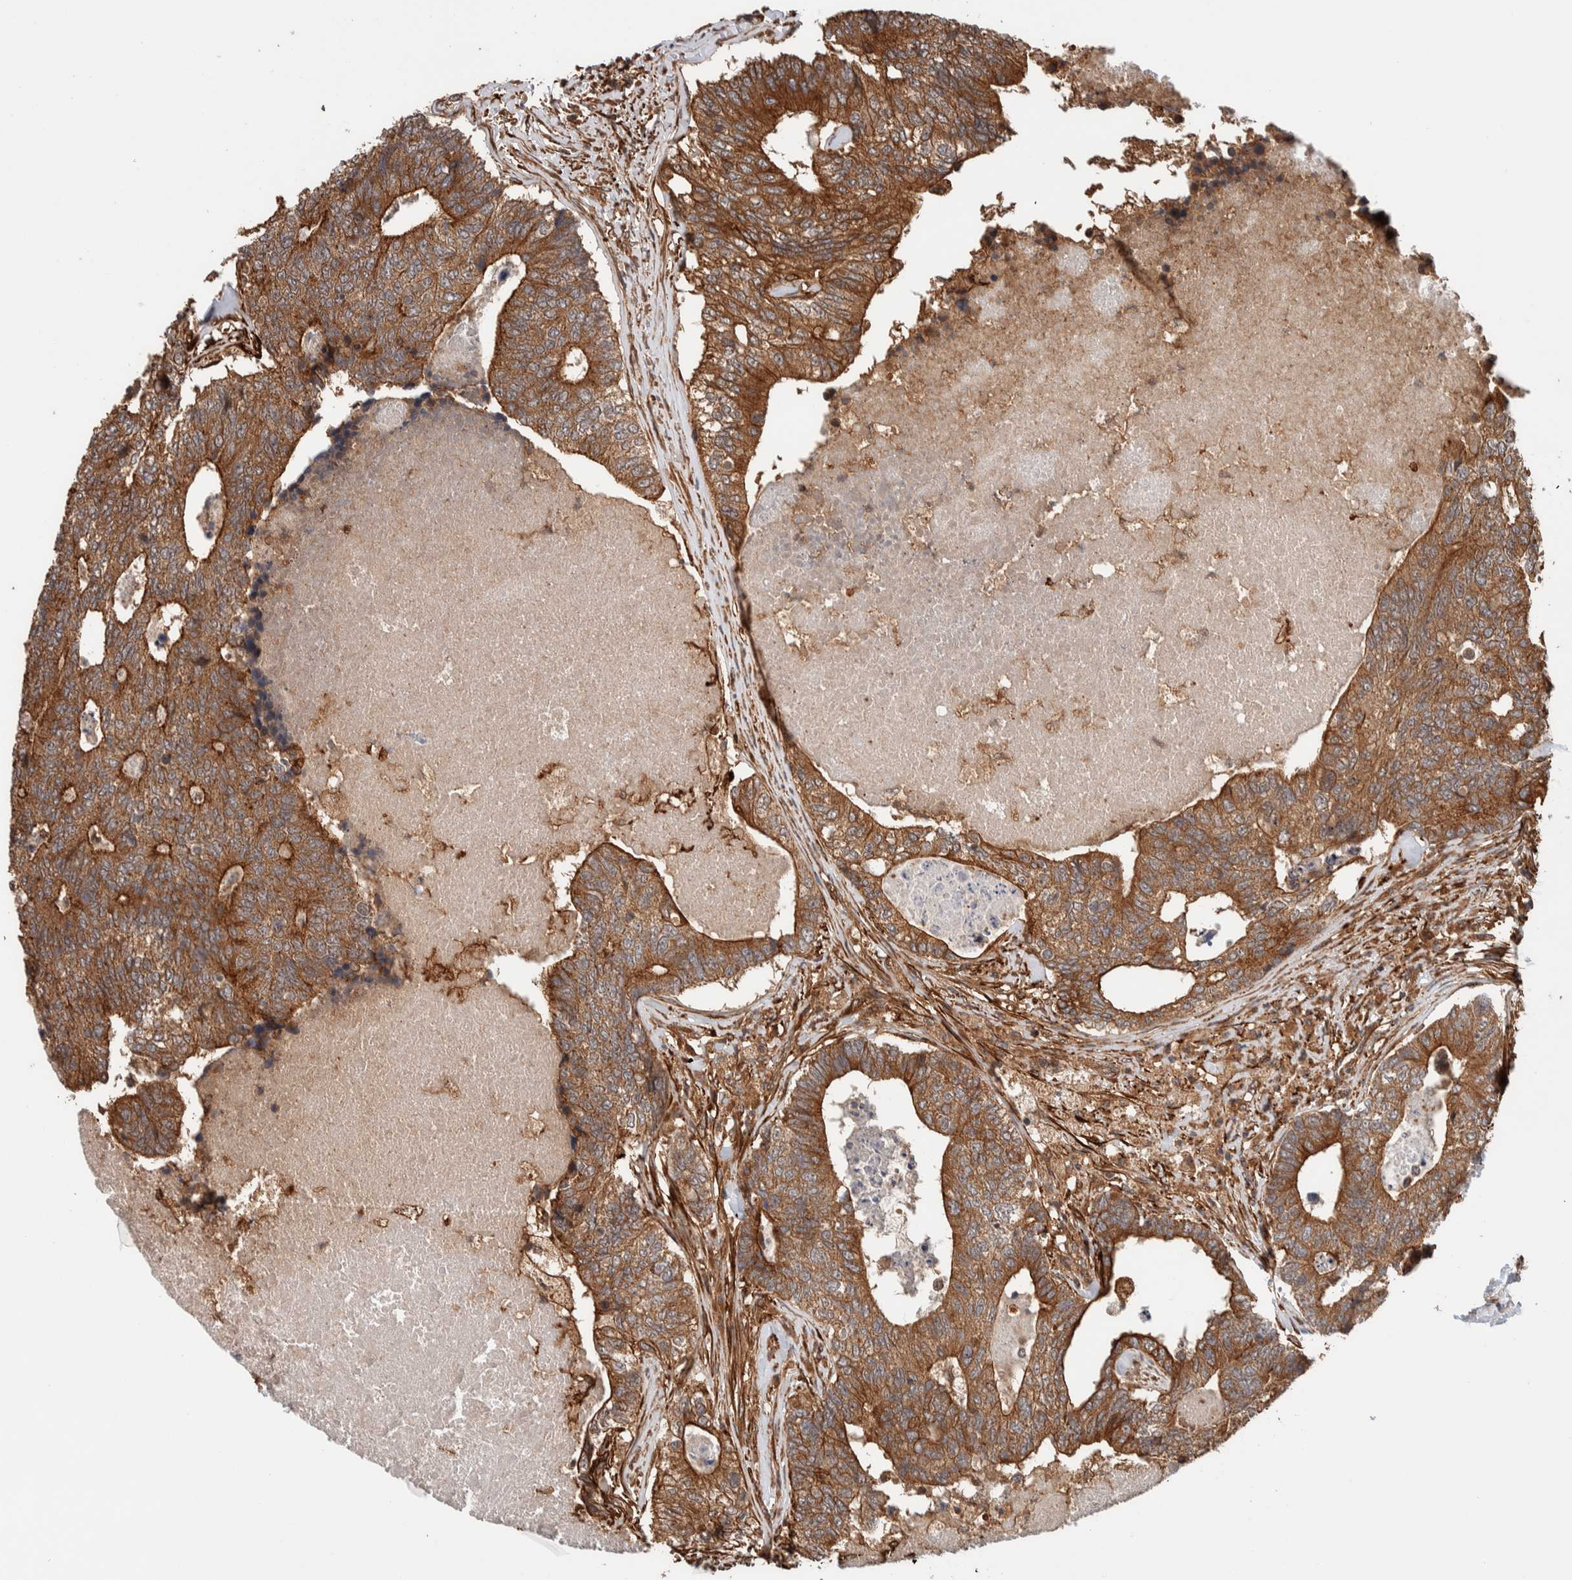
{"staining": {"intensity": "moderate", "quantity": ">75%", "location": "cytoplasmic/membranous"}, "tissue": "colorectal cancer", "cell_type": "Tumor cells", "image_type": "cancer", "snomed": [{"axis": "morphology", "description": "Adenocarcinoma, NOS"}, {"axis": "topography", "description": "Colon"}], "caption": "Immunohistochemical staining of colorectal cancer (adenocarcinoma) shows moderate cytoplasmic/membranous protein staining in approximately >75% of tumor cells.", "gene": "SYNRG", "patient": {"sex": "female", "age": 67}}